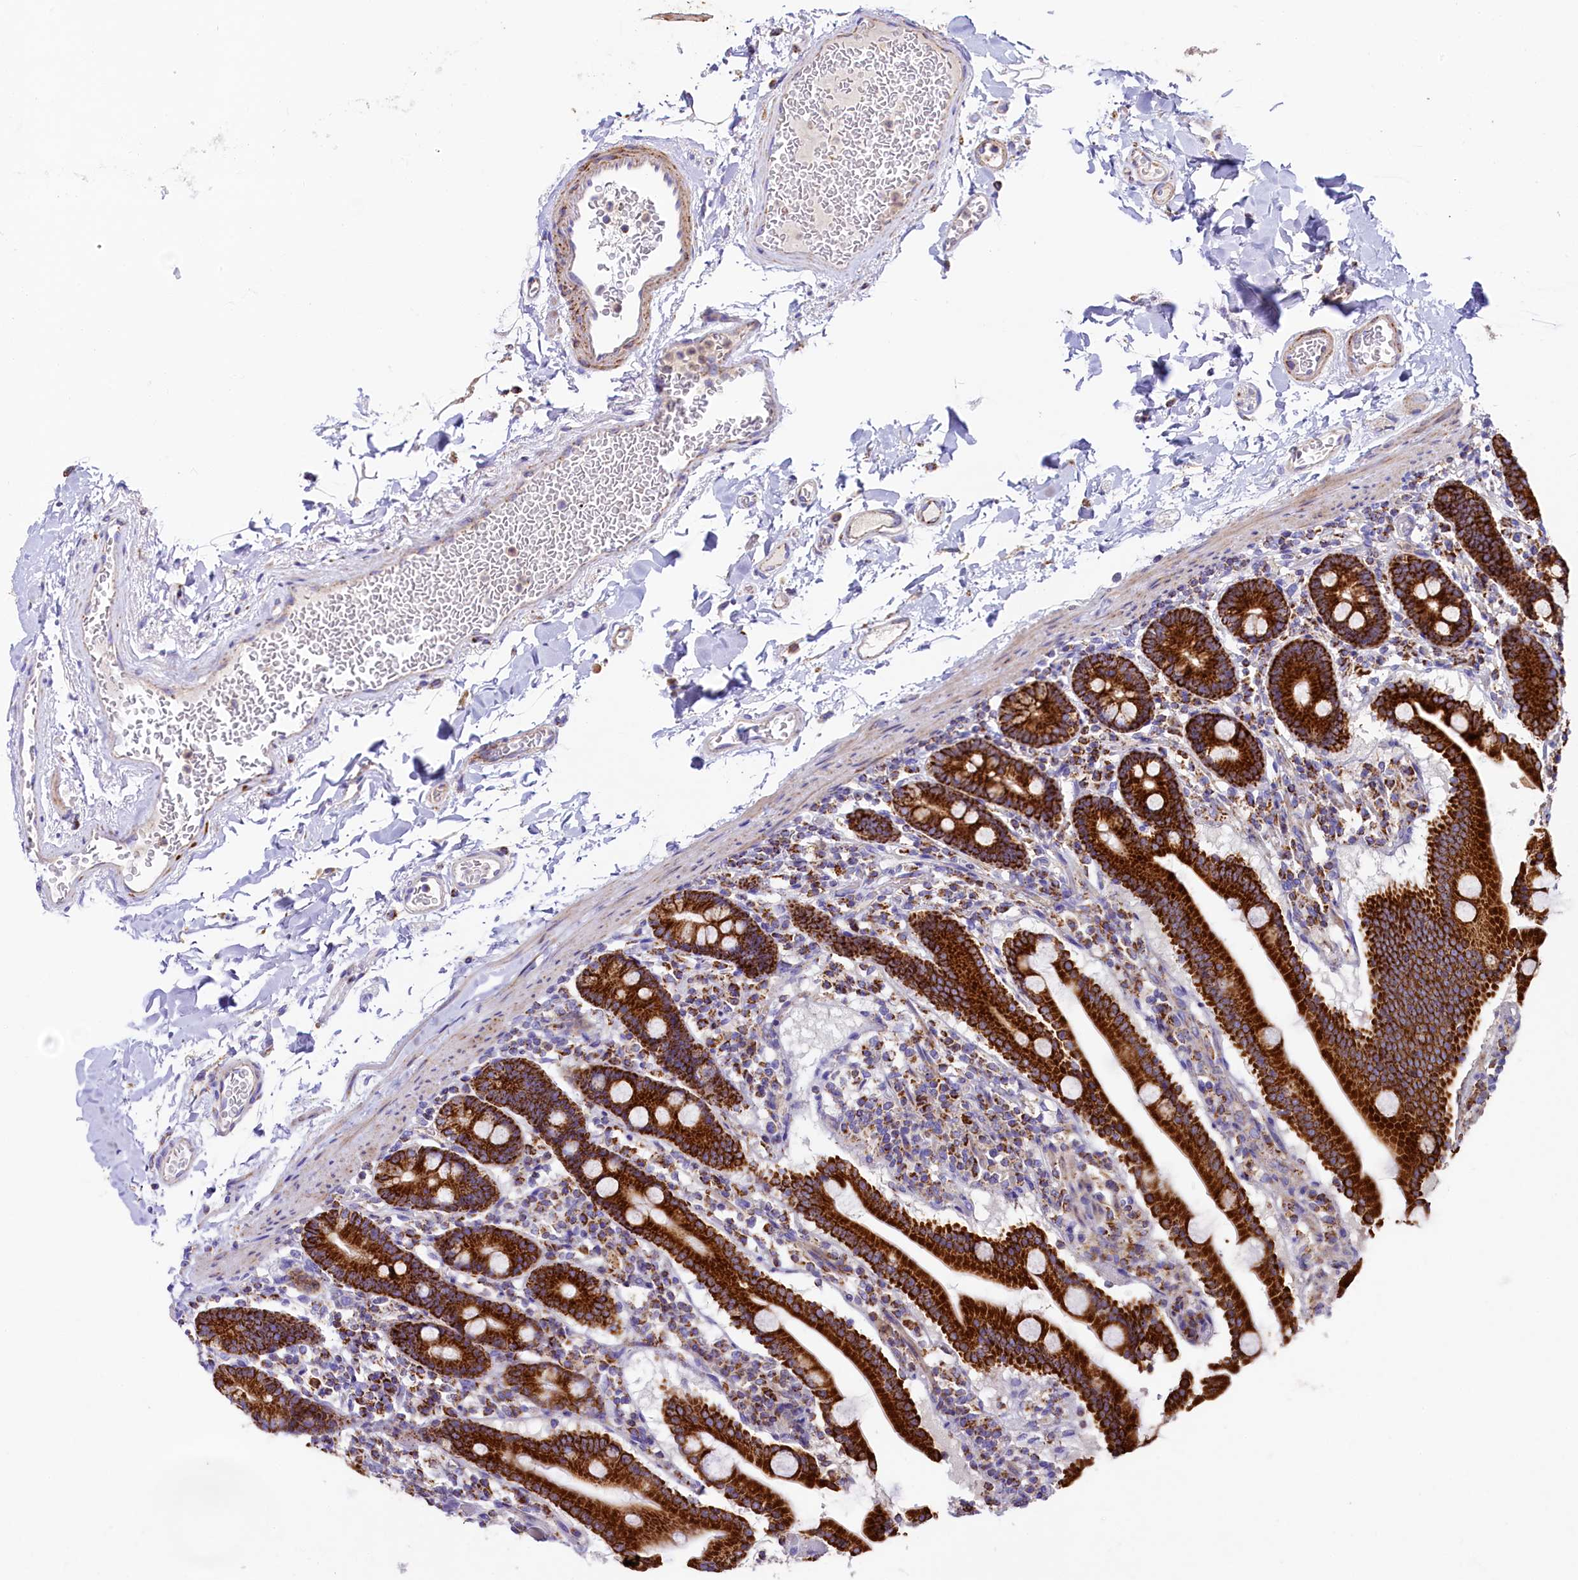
{"staining": {"intensity": "strong", "quantity": ">75%", "location": "cytoplasmic/membranous"}, "tissue": "duodenum", "cell_type": "Glandular cells", "image_type": "normal", "snomed": [{"axis": "morphology", "description": "Normal tissue, NOS"}, {"axis": "topography", "description": "Duodenum"}], "caption": "Brown immunohistochemical staining in normal human duodenum demonstrates strong cytoplasmic/membranous expression in approximately >75% of glandular cells.", "gene": "CLYBL", "patient": {"sex": "male", "age": 55}}